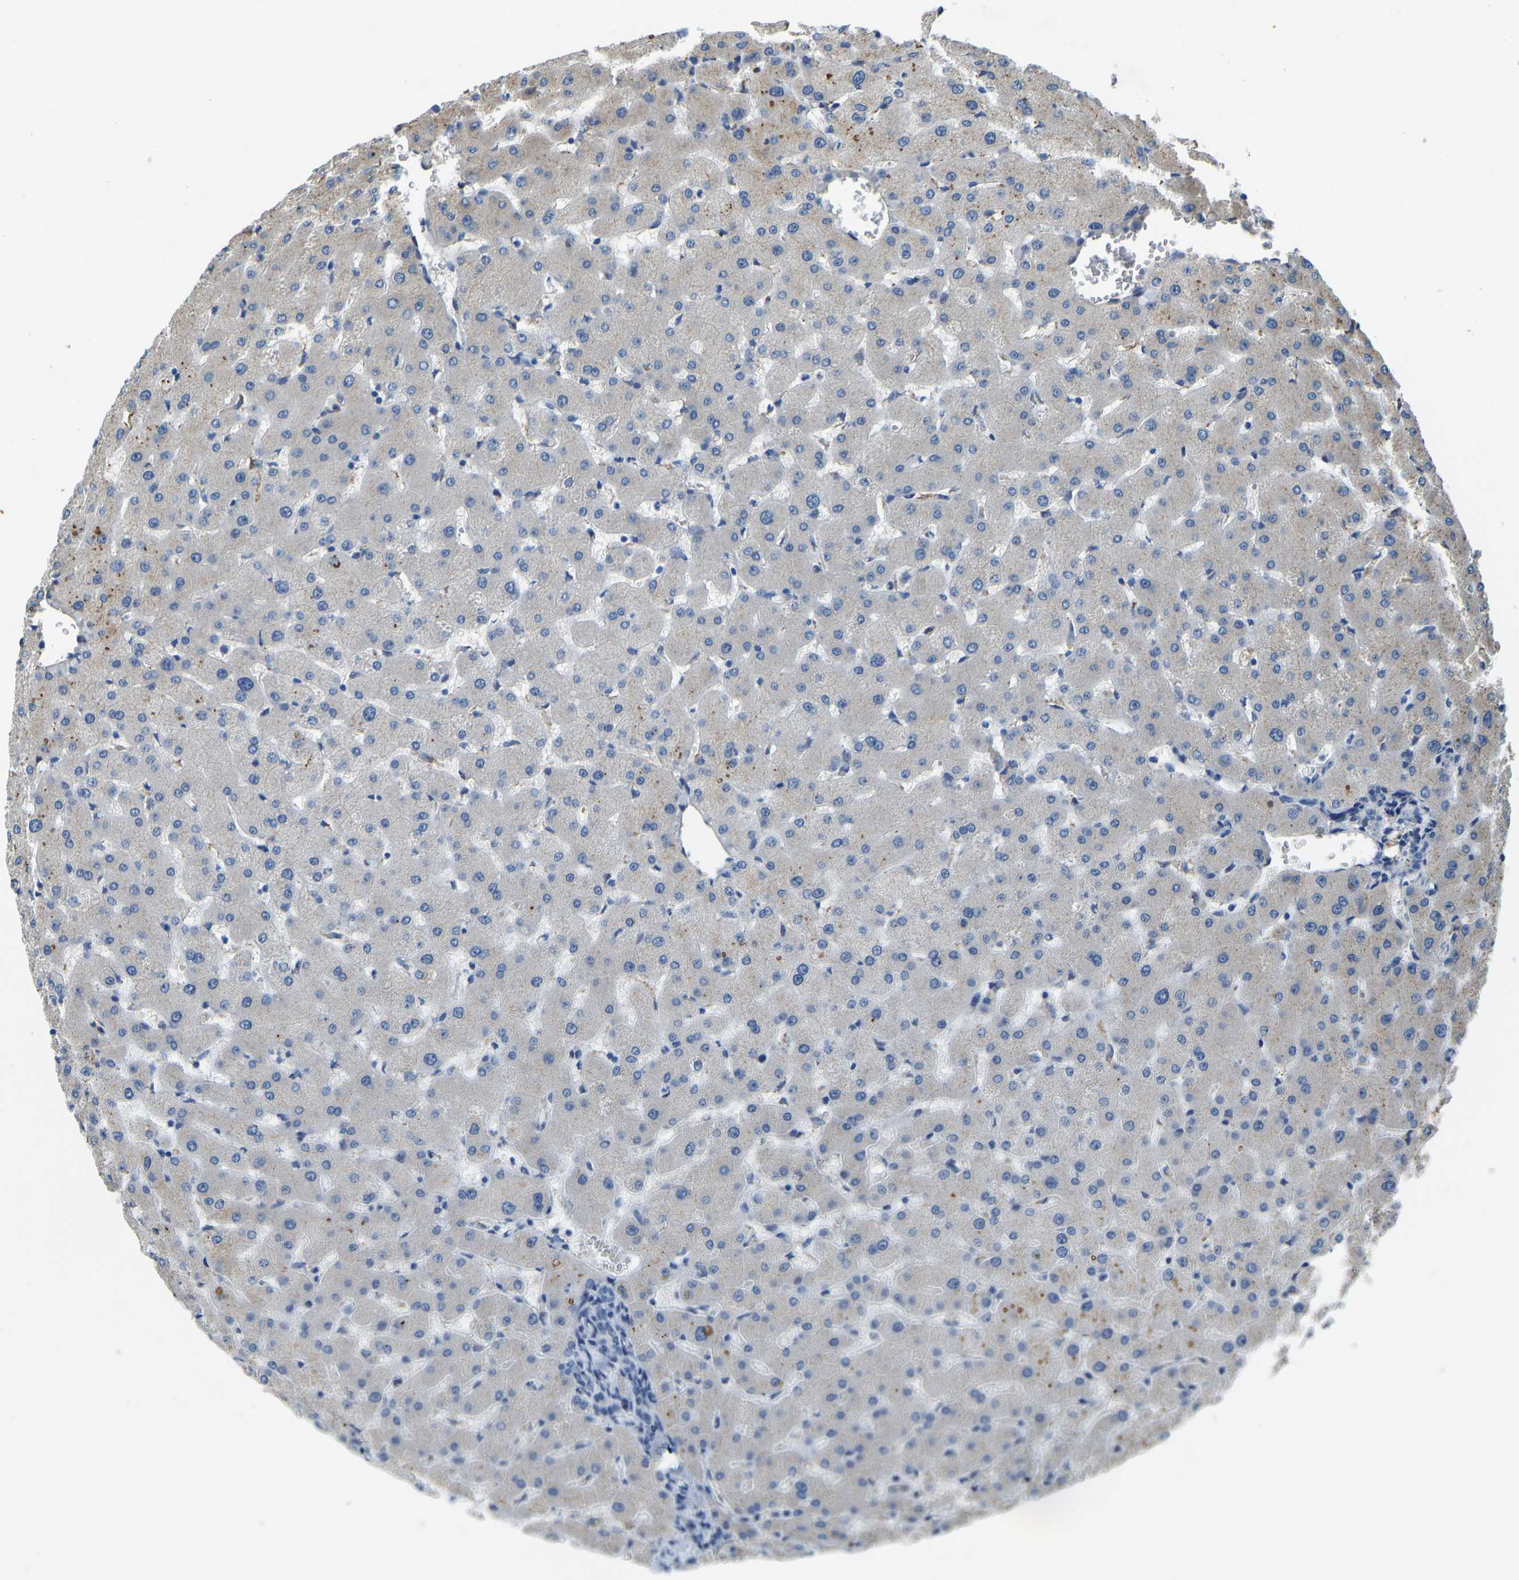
{"staining": {"intensity": "negative", "quantity": "none", "location": "none"}, "tissue": "liver", "cell_type": "Cholangiocytes", "image_type": "normal", "snomed": [{"axis": "morphology", "description": "Normal tissue, NOS"}, {"axis": "topography", "description": "Liver"}], "caption": "Immunohistochemistry (IHC) of unremarkable liver shows no staining in cholangiocytes. (Brightfield microscopy of DAB (3,3'-diaminobenzidine) immunohistochemistry at high magnification).", "gene": "THBS4", "patient": {"sex": "female", "age": 63}}